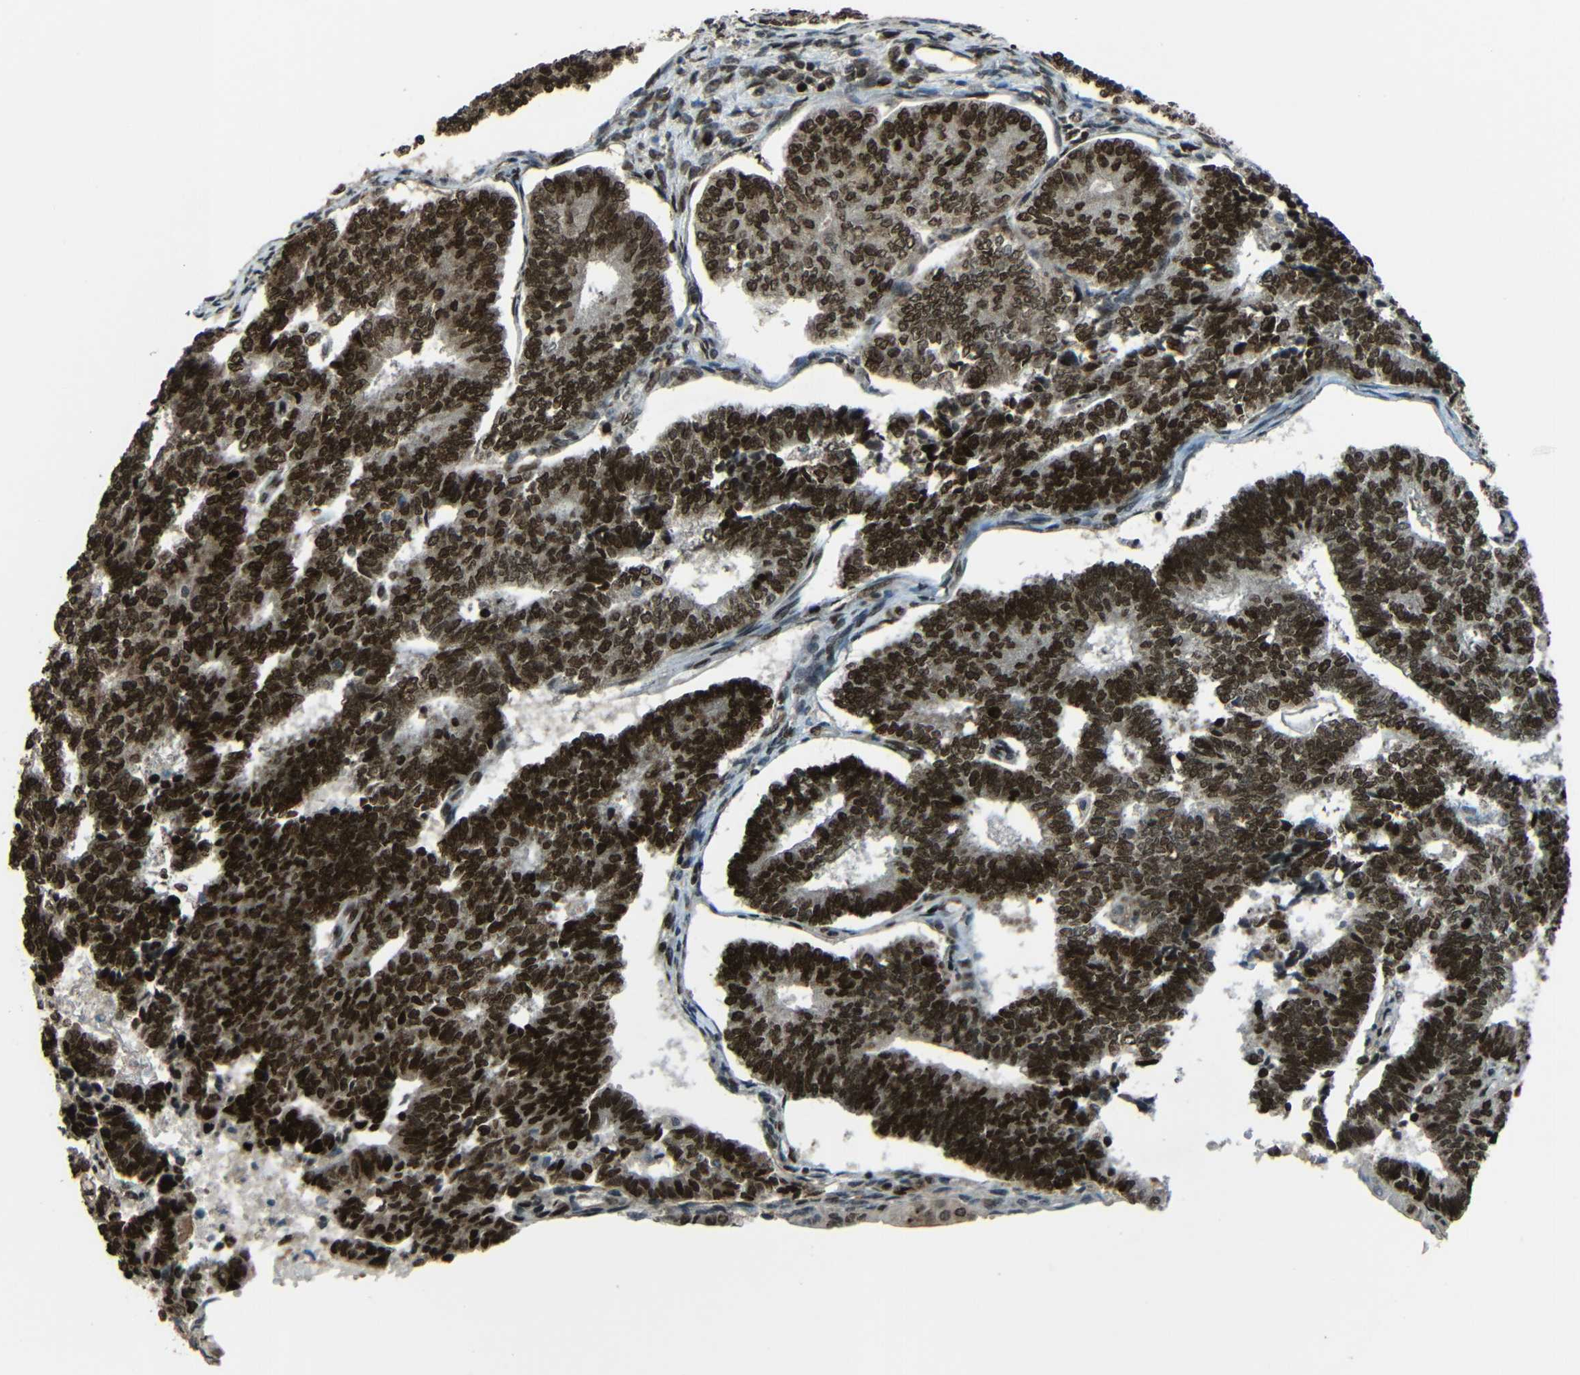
{"staining": {"intensity": "strong", "quantity": ">75%", "location": "nuclear"}, "tissue": "endometrial cancer", "cell_type": "Tumor cells", "image_type": "cancer", "snomed": [{"axis": "morphology", "description": "Adenocarcinoma, NOS"}, {"axis": "topography", "description": "Endometrium"}], "caption": "An IHC histopathology image of tumor tissue is shown. Protein staining in brown highlights strong nuclear positivity in endometrial cancer (adenocarcinoma) within tumor cells. Using DAB (brown) and hematoxylin (blue) stains, captured at high magnification using brightfield microscopy.", "gene": "PSIP1", "patient": {"sex": "female", "age": 70}}